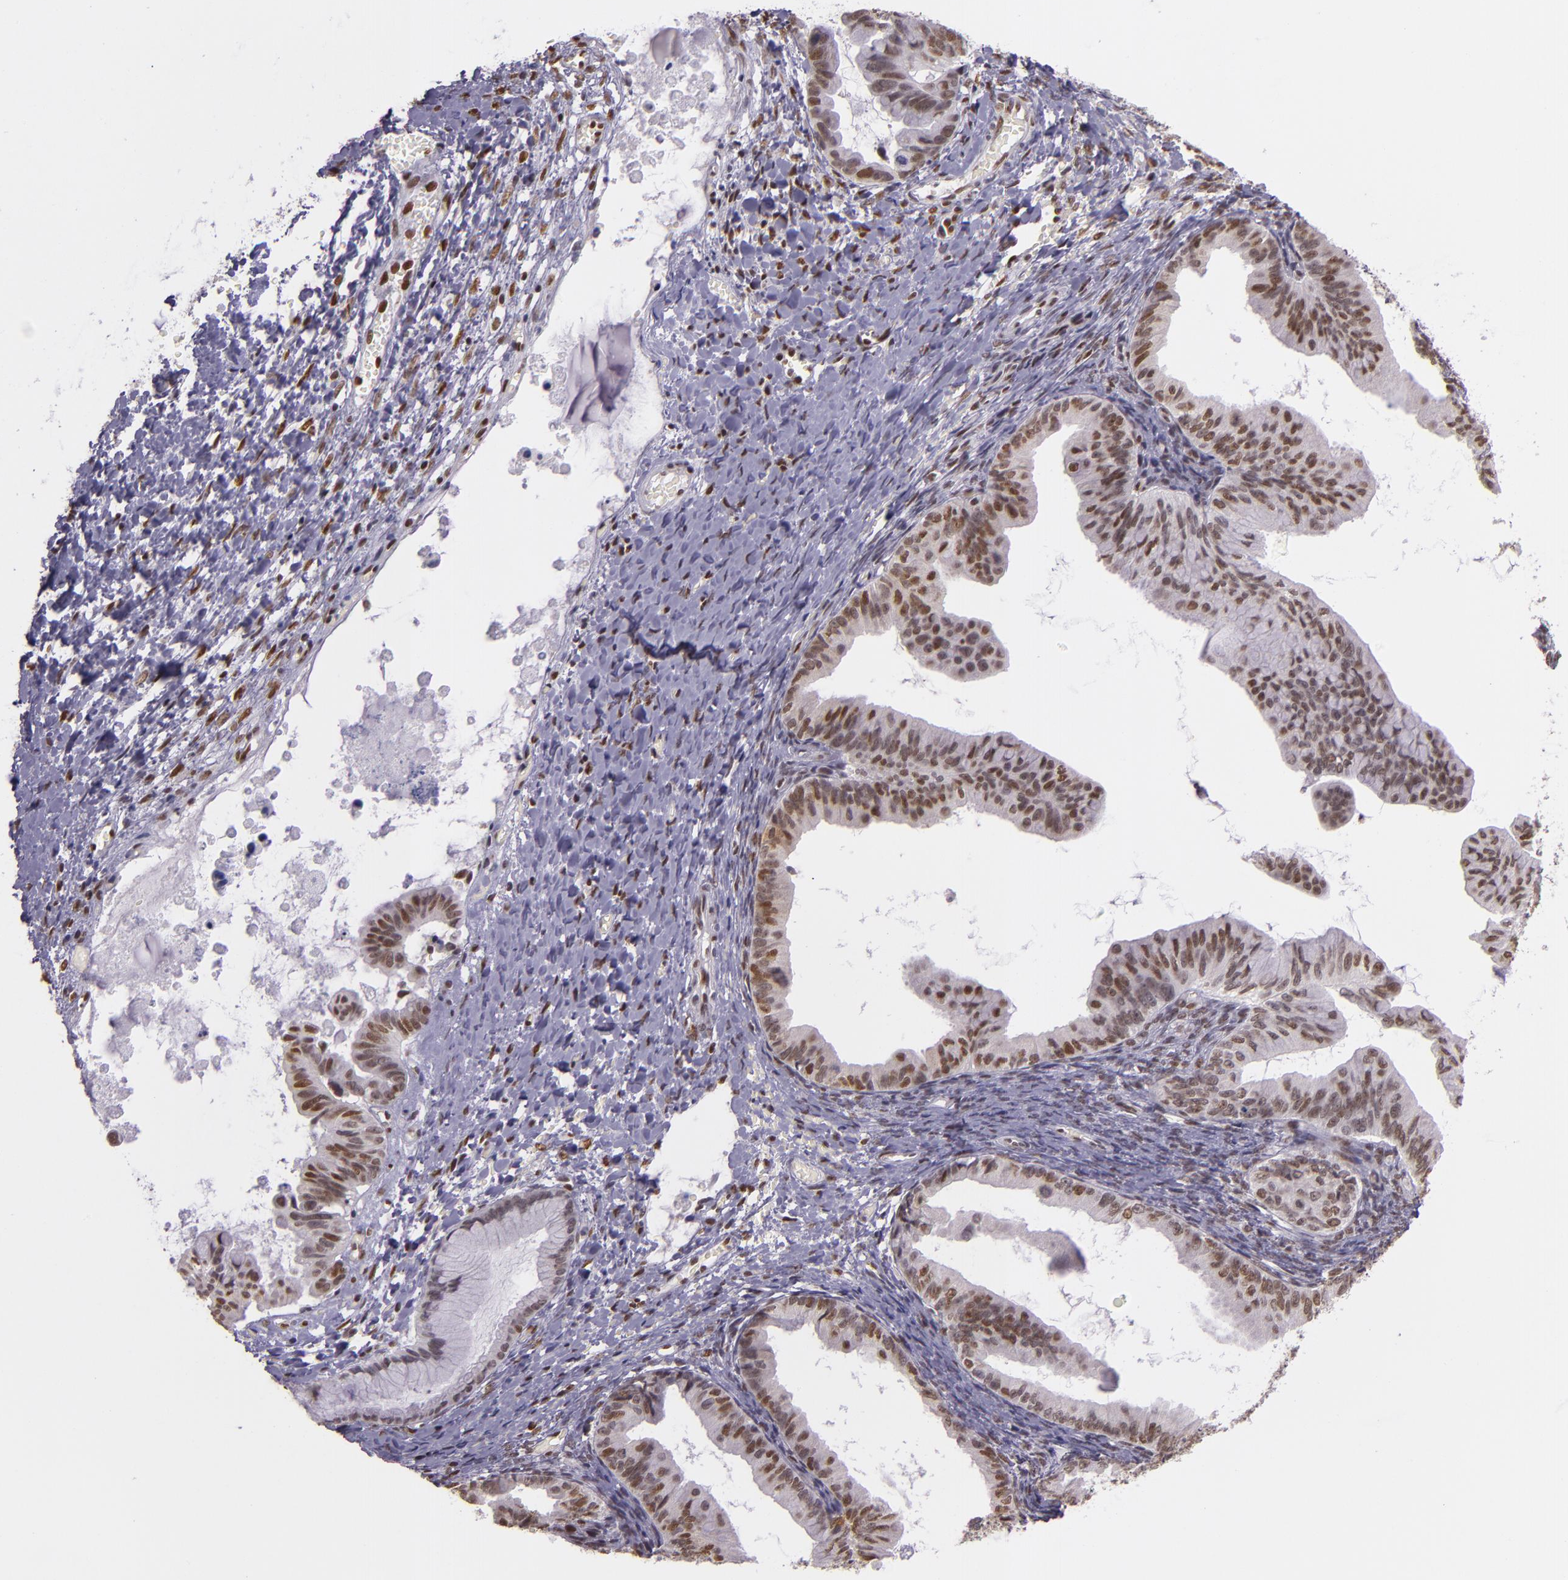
{"staining": {"intensity": "moderate", "quantity": ">75%", "location": "nuclear"}, "tissue": "ovarian cancer", "cell_type": "Tumor cells", "image_type": "cancer", "snomed": [{"axis": "morphology", "description": "Cystadenocarcinoma, mucinous, NOS"}, {"axis": "topography", "description": "Ovary"}], "caption": "Tumor cells demonstrate moderate nuclear staining in about >75% of cells in ovarian cancer (mucinous cystadenocarcinoma).", "gene": "USF1", "patient": {"sex": "female", "age": 36}}